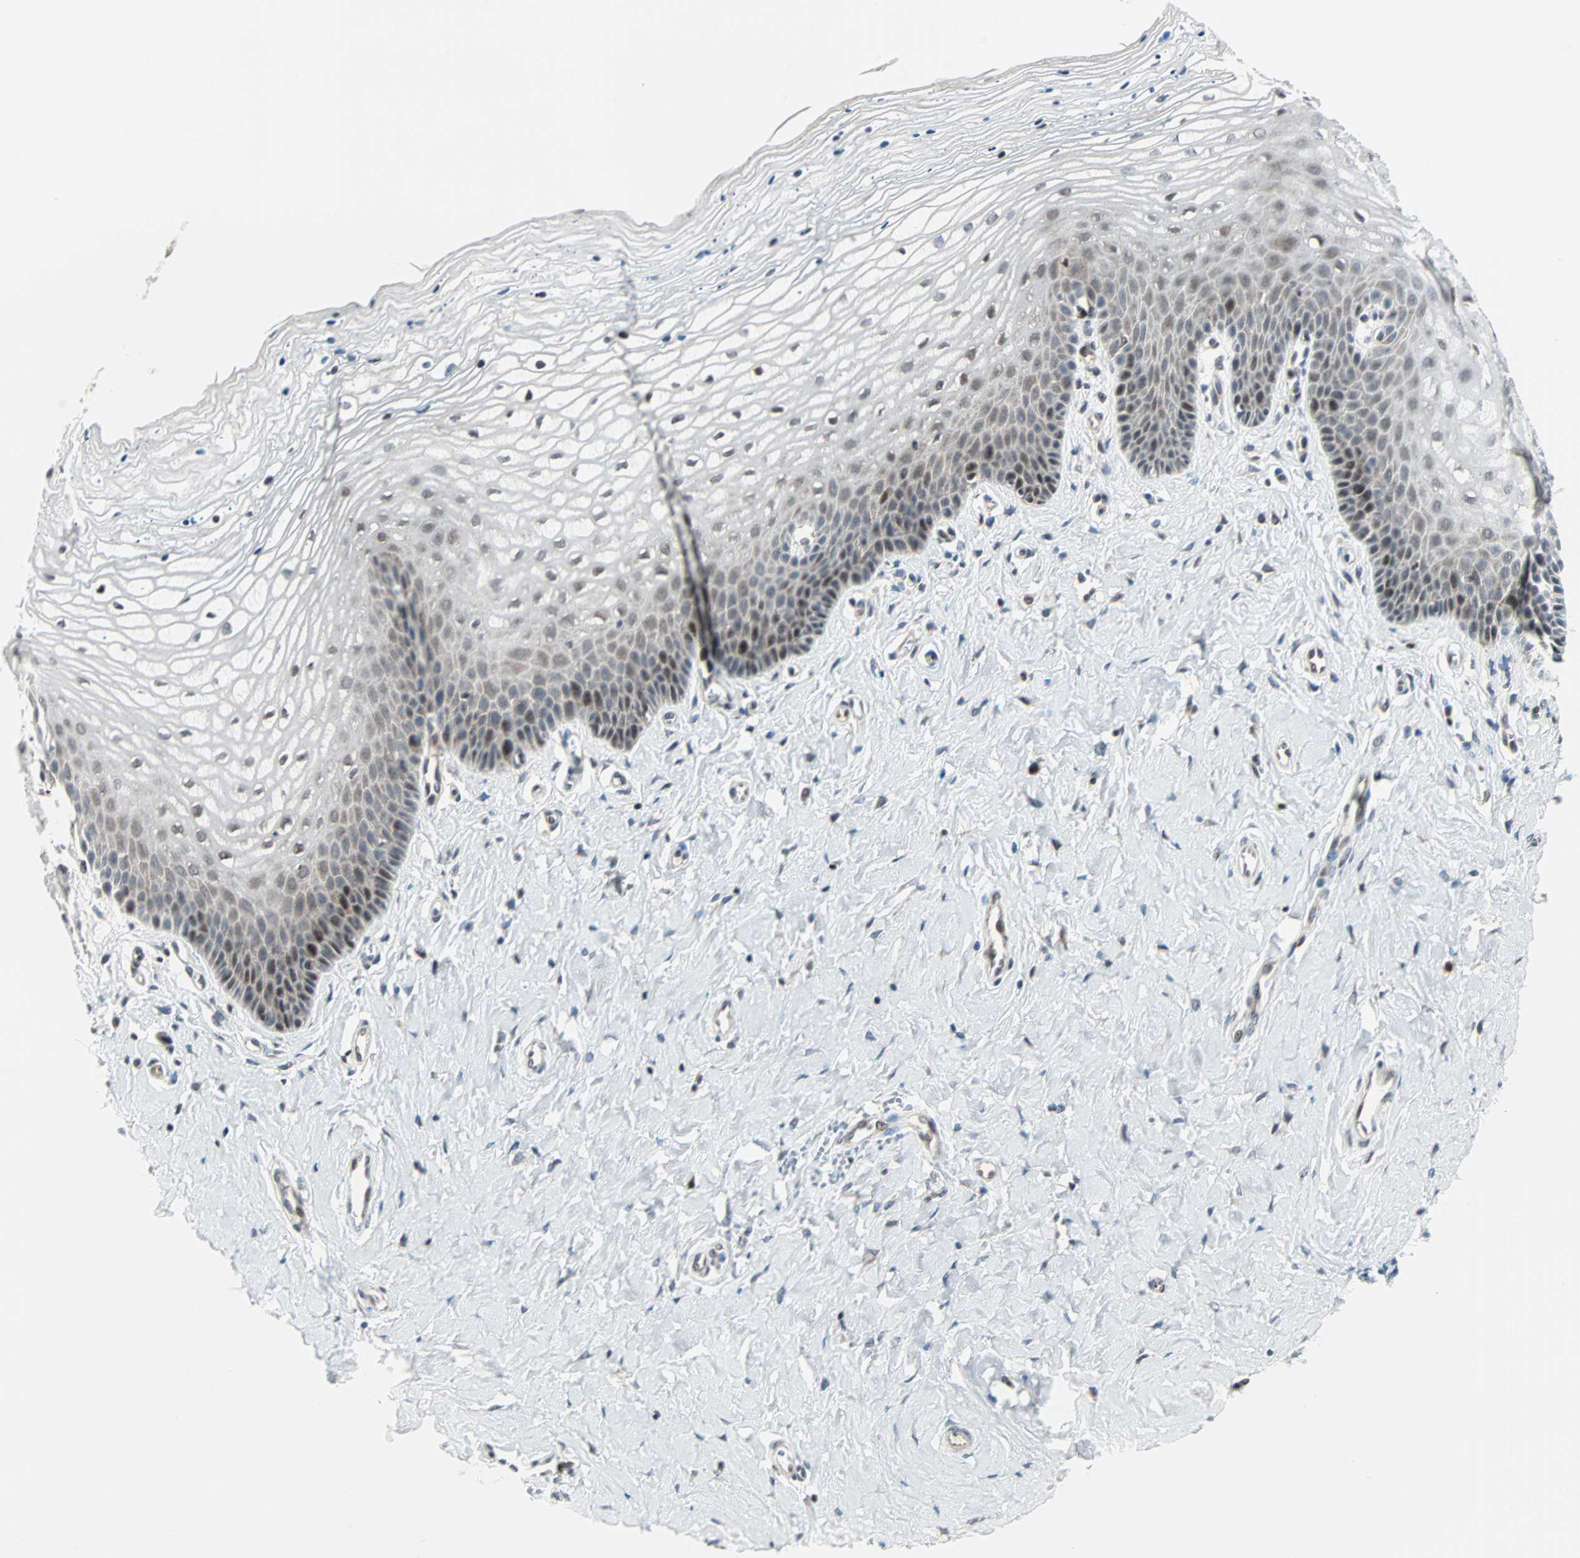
{"staining": {"intensity": "moderate", "quantity": "<25%", "location": "nuclear"}, "tissue": "vagina", "cell_type": "Squamous epithelial cells", "image_type": "normal", "snomed": [{"axis": "morphology", "description": "Normal tissue, NOS"}, {"axis": "topography", "description": "Vagina"}], "caption": "Immunohistochemical staining of normal vagina demonstrates moderate nuclear protein staining in approximately <25% of squamous epithelial cells.", "gene": "CBX4", "patient": {"sex": "female", "age": 68}}